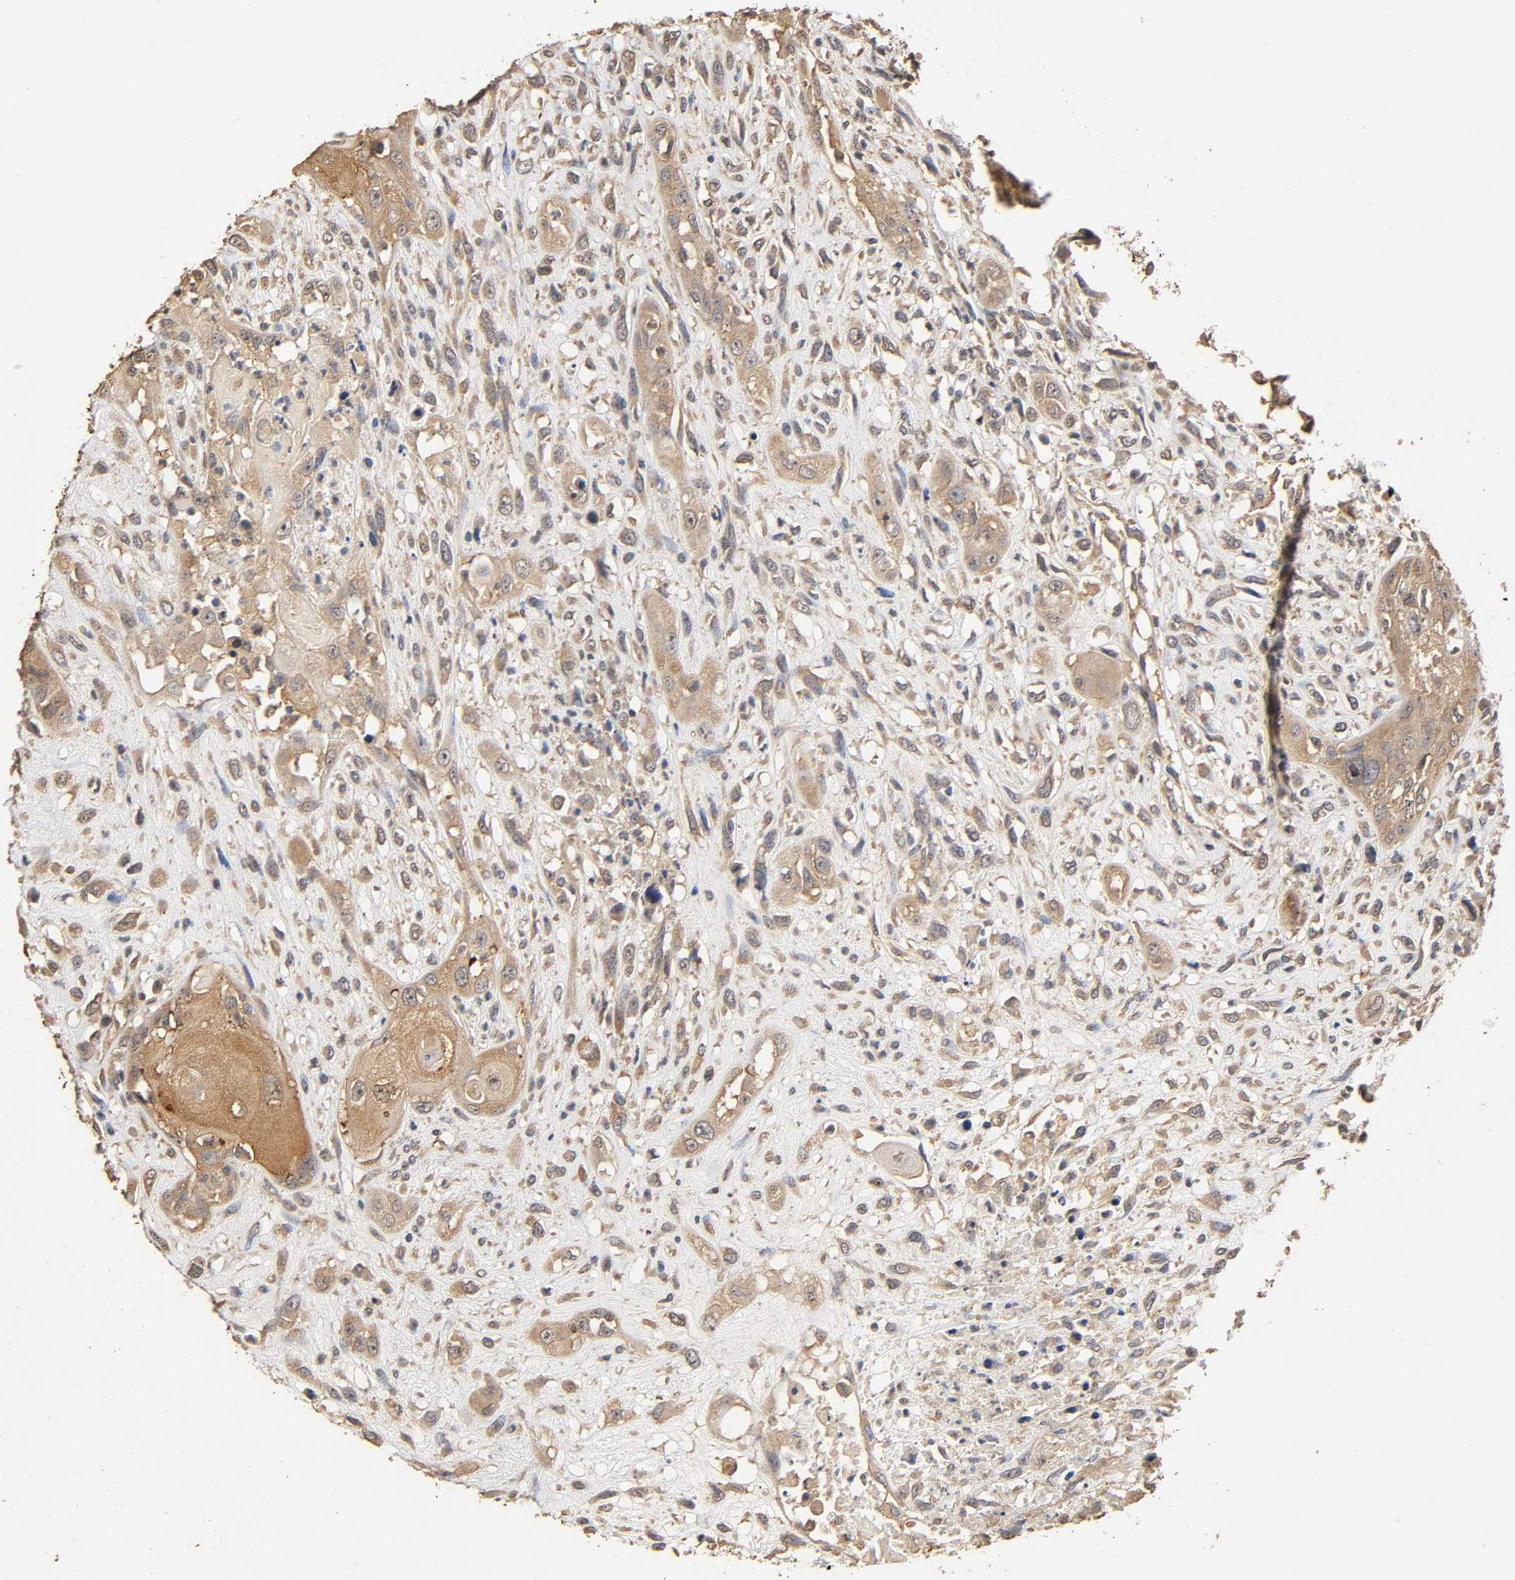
{"staining": {"intensity": "weak", "quantity": ">75%", "location": "cytoplasmic/membranous"}, "tissue": "head and neck cancer", "cell_type": "Tumor cells", "image_type": "cancer", "snomed": [{"axis": "morphology", "description": "Necrosis, NOS"}, {"axis": "morphology", "description": "Neoplasm, malignant, NOS"}, {"axis": "topography", "description": "Salivary gland"}, {"axis": "topography", "description": "Head-Neck"}], "caption": "About >75% of tumor cells in neoplasm (malignant) (head and neck) show weak cytoplasmic/membranous protein expression as visualized by brown immunohistochemical staining.", "gene": "ARHGEF7", "patient": {"sex": "male", "age": 43}}